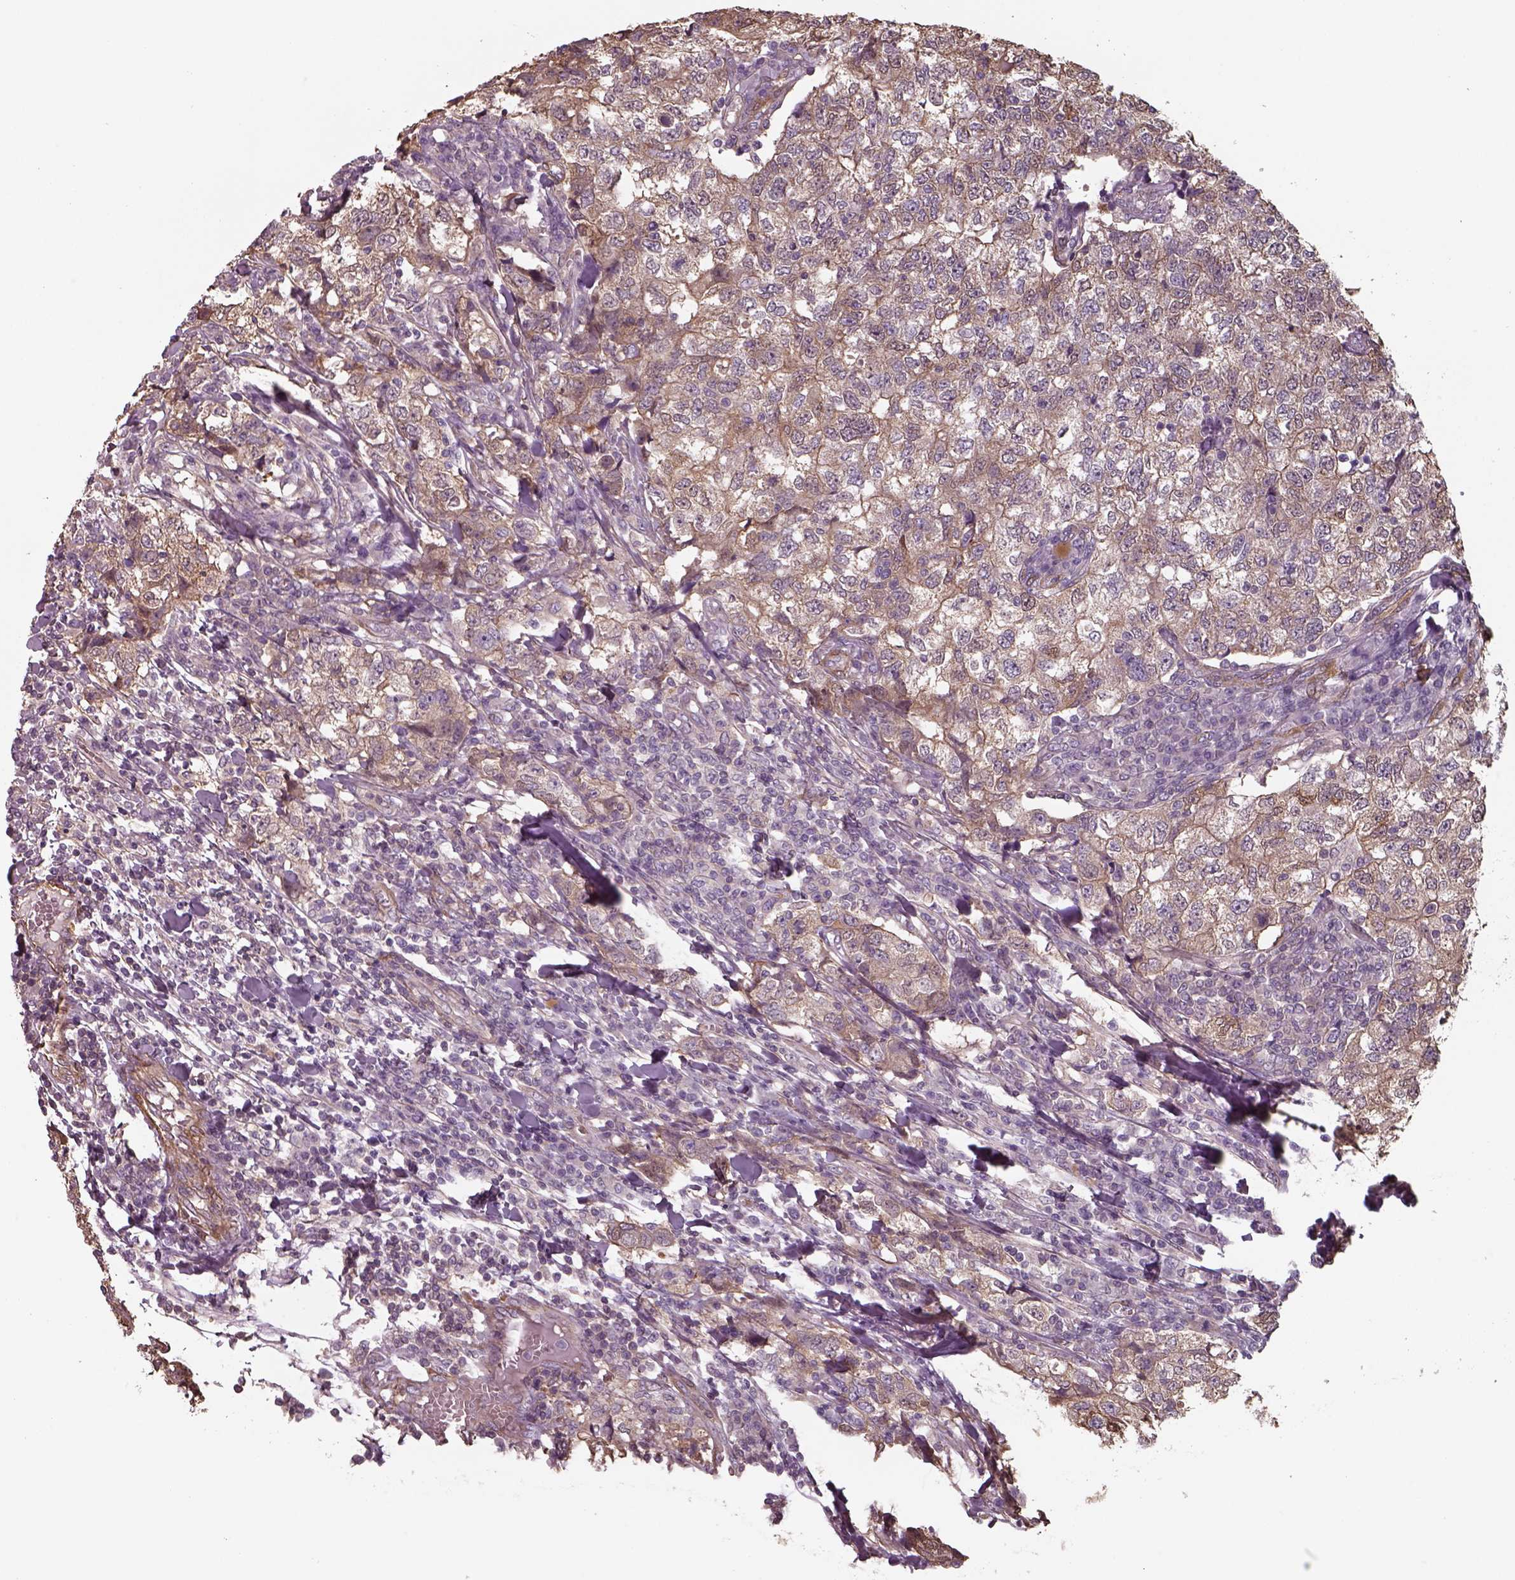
{"staining": {"intensity": "negative", "quantity": "none", "location": "none"}, "tissue": "breast cancer", "cell_type": "Tumor cells", "image_type": "cancer", "snomed": [{"axis": "morphology", "description": "Duct carcinoma"}, {"axis": "topography", "description": "Breast"}], "caption": "Tumor cells show no significant protein staining in breast cancer (invasive ductal carcinoma).", "gene": "ISYNA1", "patient": {"sex": "female", "age": 30}}